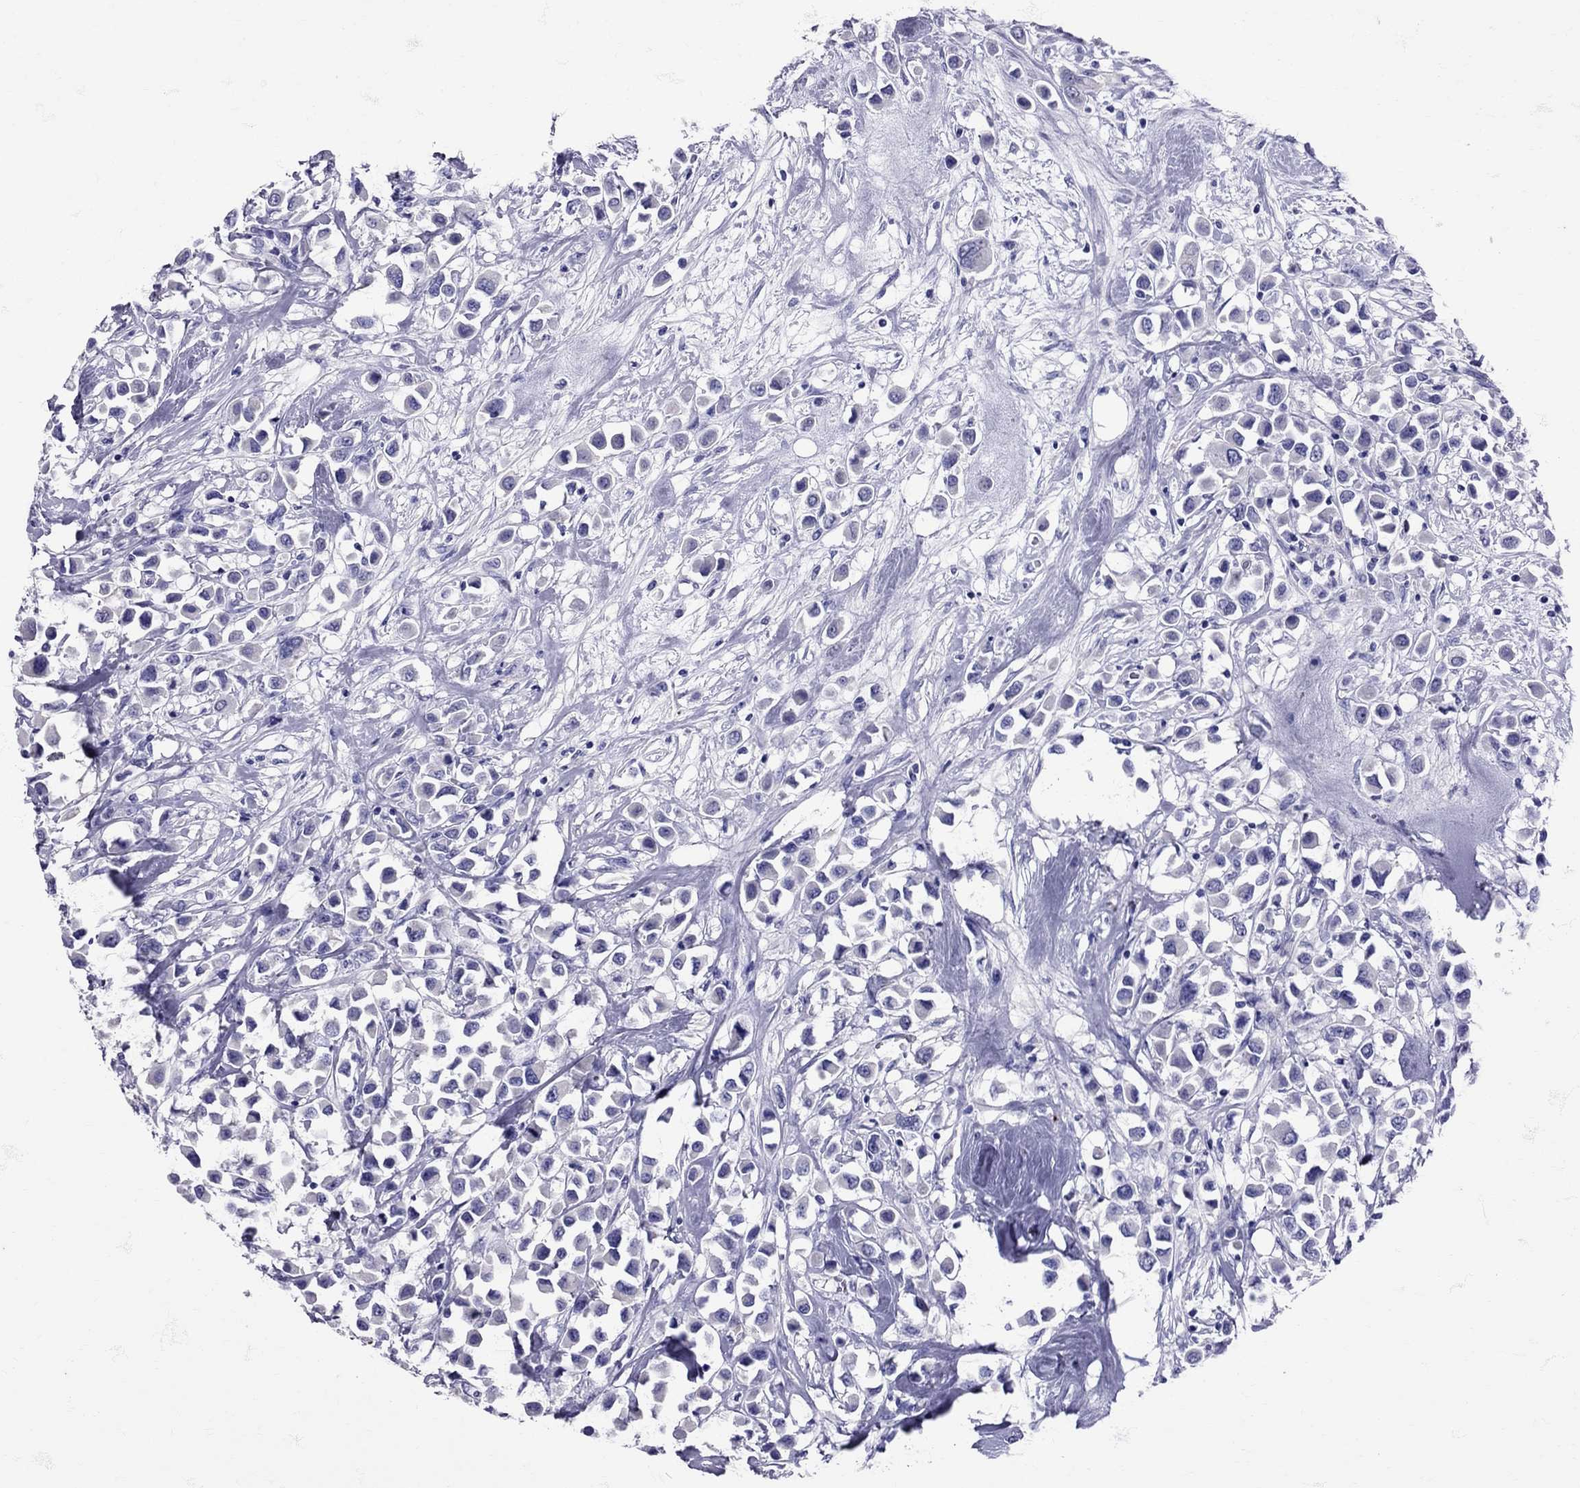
{"staining": {"intensity": "negative", "quantity": "none", "location": "none"}, "tissue": "breast cancer", "cell_type": "Tumor cells", "image_type": "cancer", "snomed": [{"axis": "morphology", "description": "Duct carcinoma"}, {"axis": "topography", "description": "Breast"}], "caption": "Invasive ductal carcinoma (breast) stained for a protein using immunohistochemistry (IHC) demonstrates no expression tumor cells.", "gene": "AVP", "patient": {"sex": "female", "age": 61}}